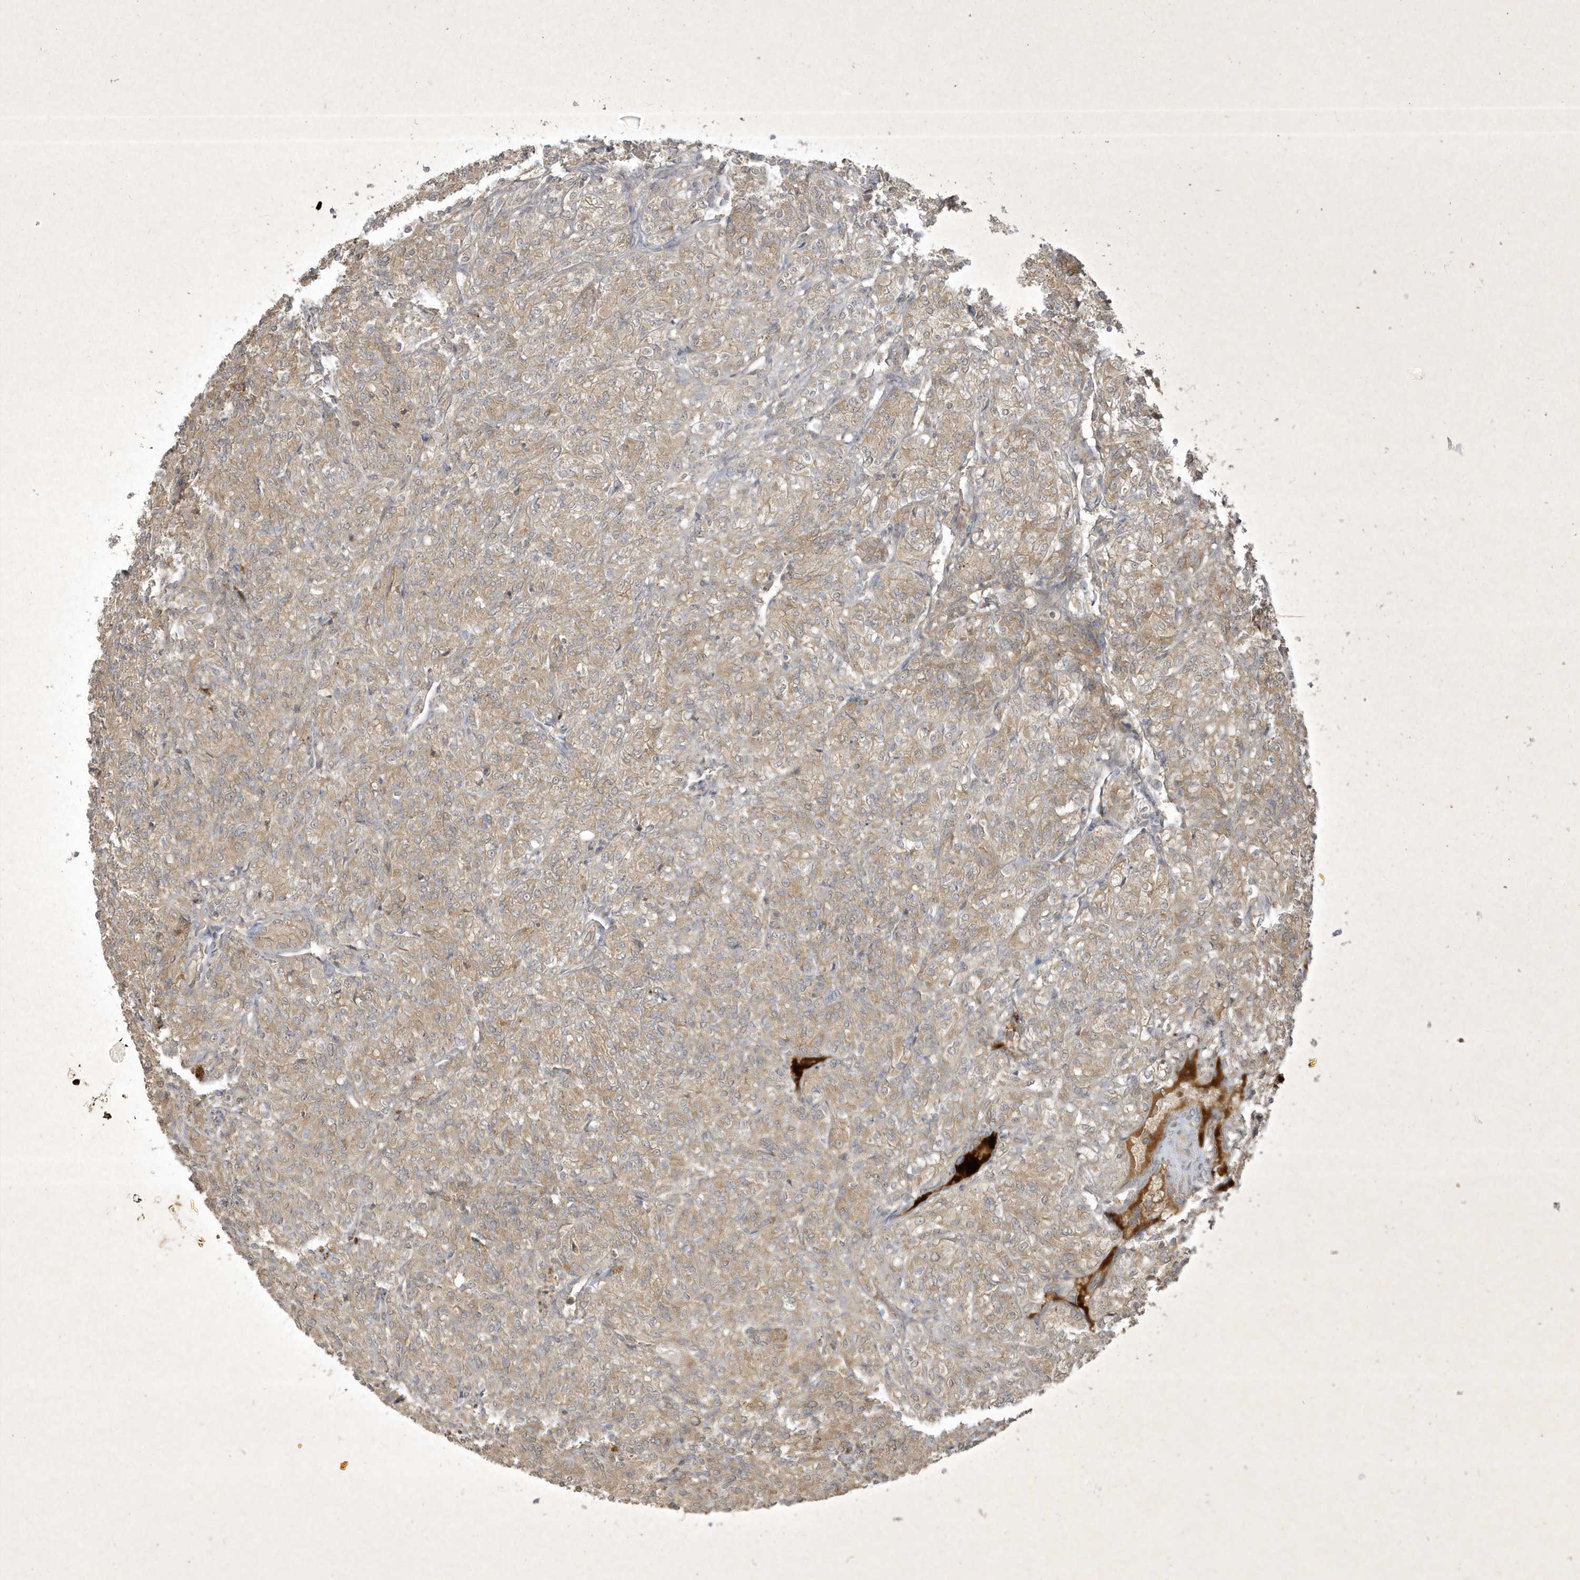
{"staining": {"intensity": "weak", "quantity": ">75%", "location": "cytoplasmic/membranous"}, "tissue": "renal cancer", "cell_type": "Tumor cells", "image_type": "cancer", "snomed": [{"axis": "morphology", "description": "Adenocarcinoma, NOS"}, {"axis": "topography", "description": "Kidney"}], "caption": "Renal cancer stained with IHC exhibits weak cytoplasmic/membranous positivity in approximately >75% of tumor cells.", "gene": "FAM83C", "patient": {"sex": "male", "age": 77}}